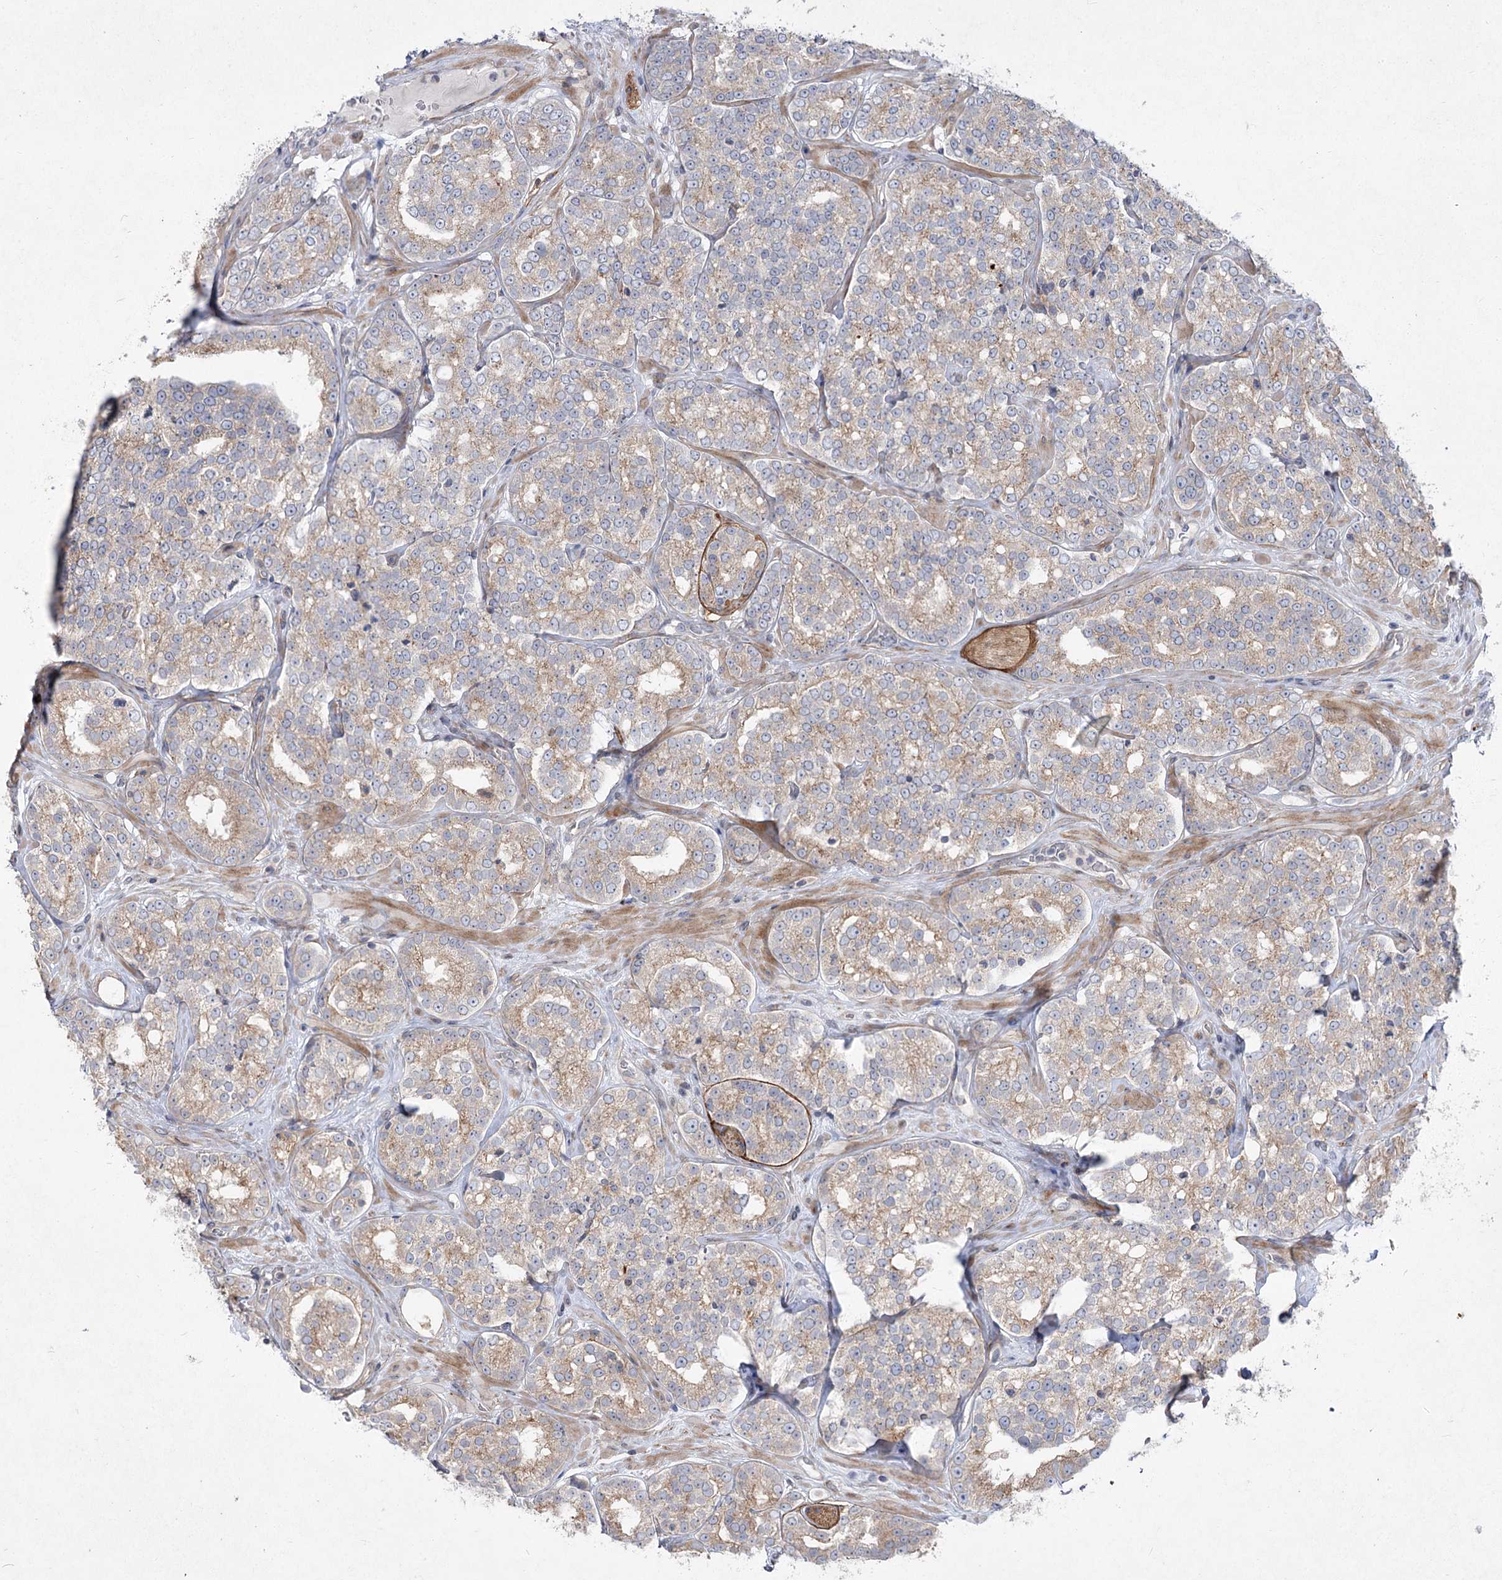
{"staining": {"intensity": "moderate", "quantity": ">75%", "location": "cytoplasmic/membranous"}, "tissue": "prostate cancer", "cell_type": "Tumor cells", "image_type": "cancer", "snomed": [{"axis": "morphology", "description": "Normal tissue, NOS"}, {"axis": "morphology", "description": "Adenocarcinoma, High grade"}, {"axis": "topography", "description": "Prostate"}], "caption": "High-magnification brightfield microscopy of prostate high-grade adenocarcinoma stained with DAB (brown) and counterstained with hematoxylin (blue). tumor cells exhibit moderate cytoplasmic/membranous staining is seen in approximately>75% of cells.", "gene": "SH3BP5L", "patient": {"sex": "male", "age": 83}}